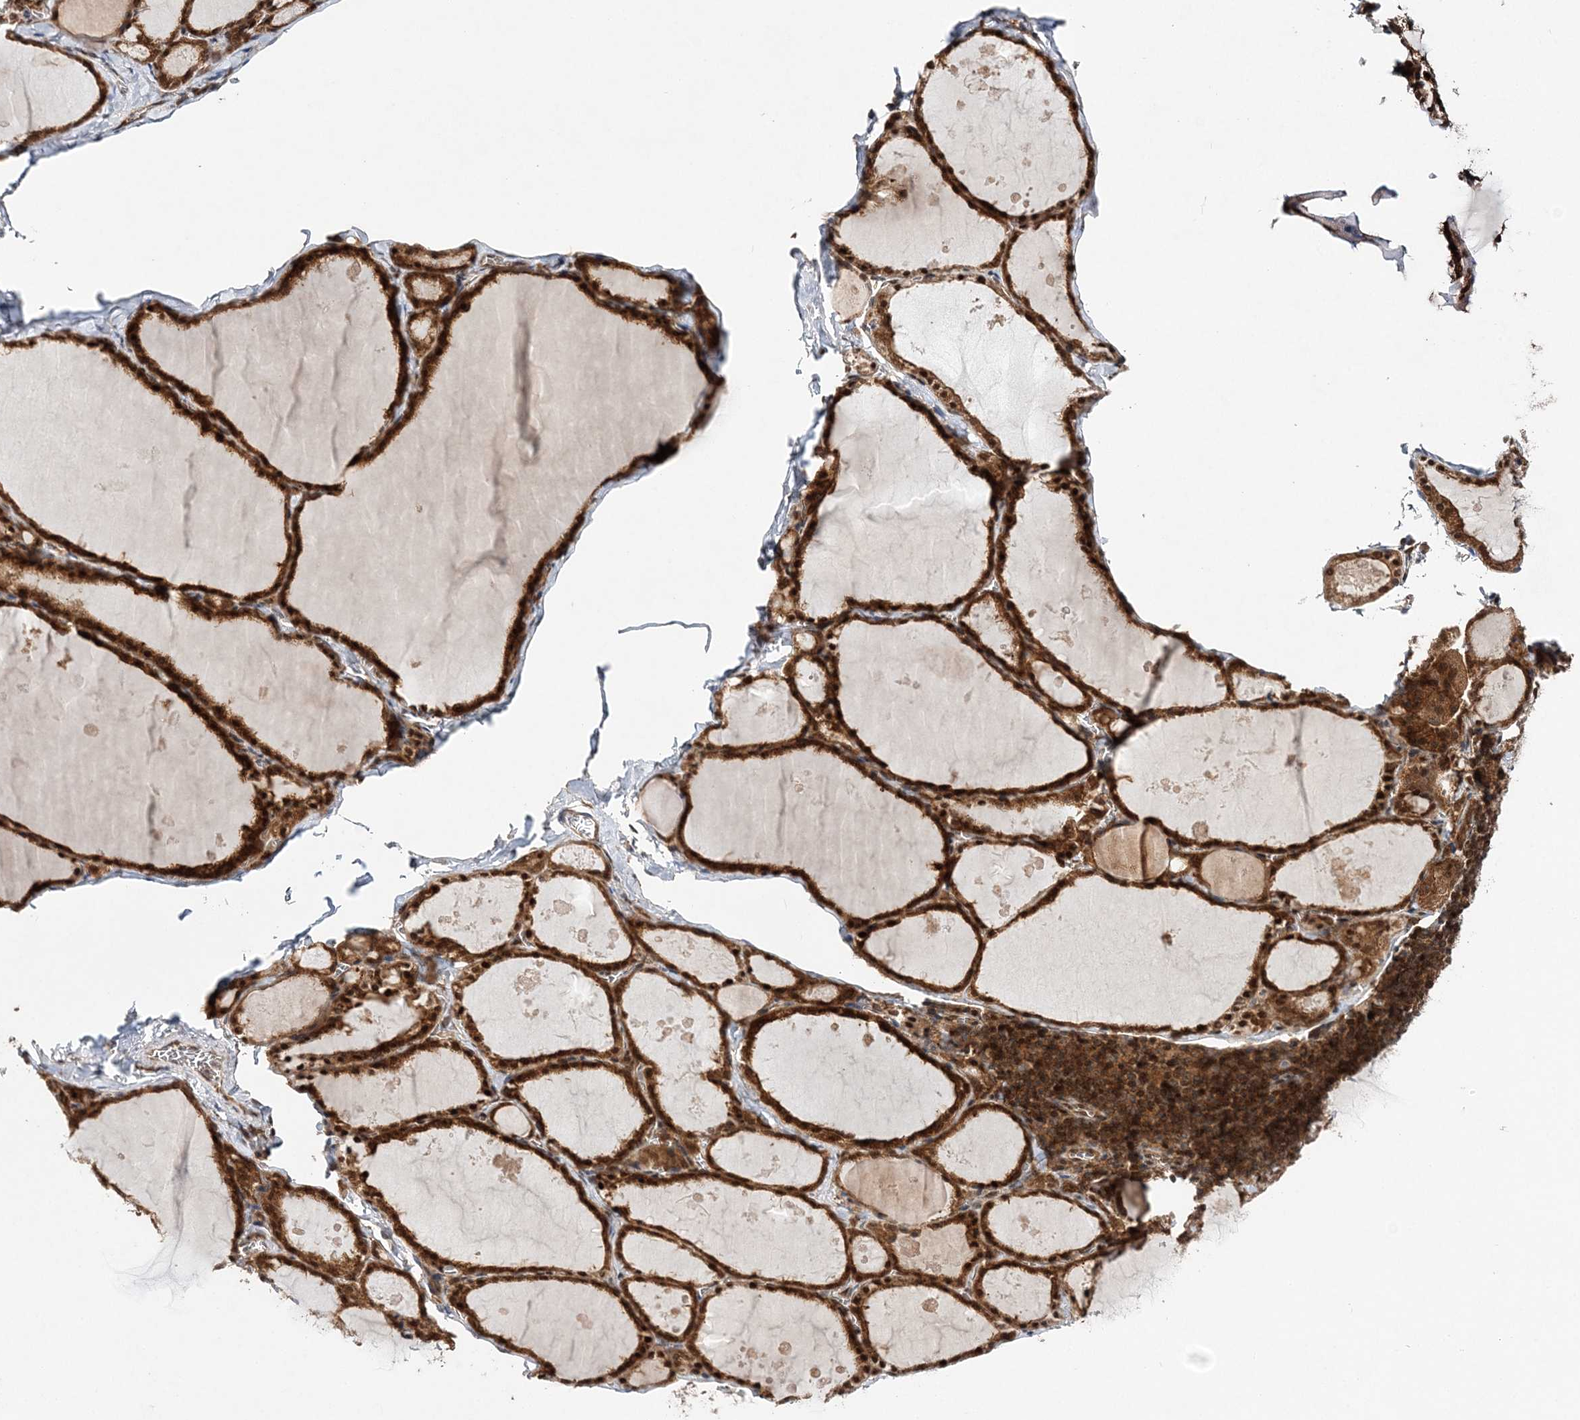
{"staining": {"intensity": "strong", "quantity": ">75%", "location": "cytoplasmic/membranous,nuclear"}, "tissue": "thyroid gland", "cell_type": "Glandular cells", "image_type": "normal", "snomed": [{"axis": "morphology", "description": "Normal tissue, NOS"}, {"axis": "topography", "description": "Thyroid gland"}], "caption": "IHC image of benign thyroid gland: human thyroid gland stained using immunohistochemistry (IHC) displays high levels of strong protein expression localized specifically in the cytoplasmic/membranous,nuclear of glandular cells, appearing as a cytoplasmic/membranous,nuclear brown color.", "gene": "NIF3L1", "patient": {"sex": "male", "age": 56}}